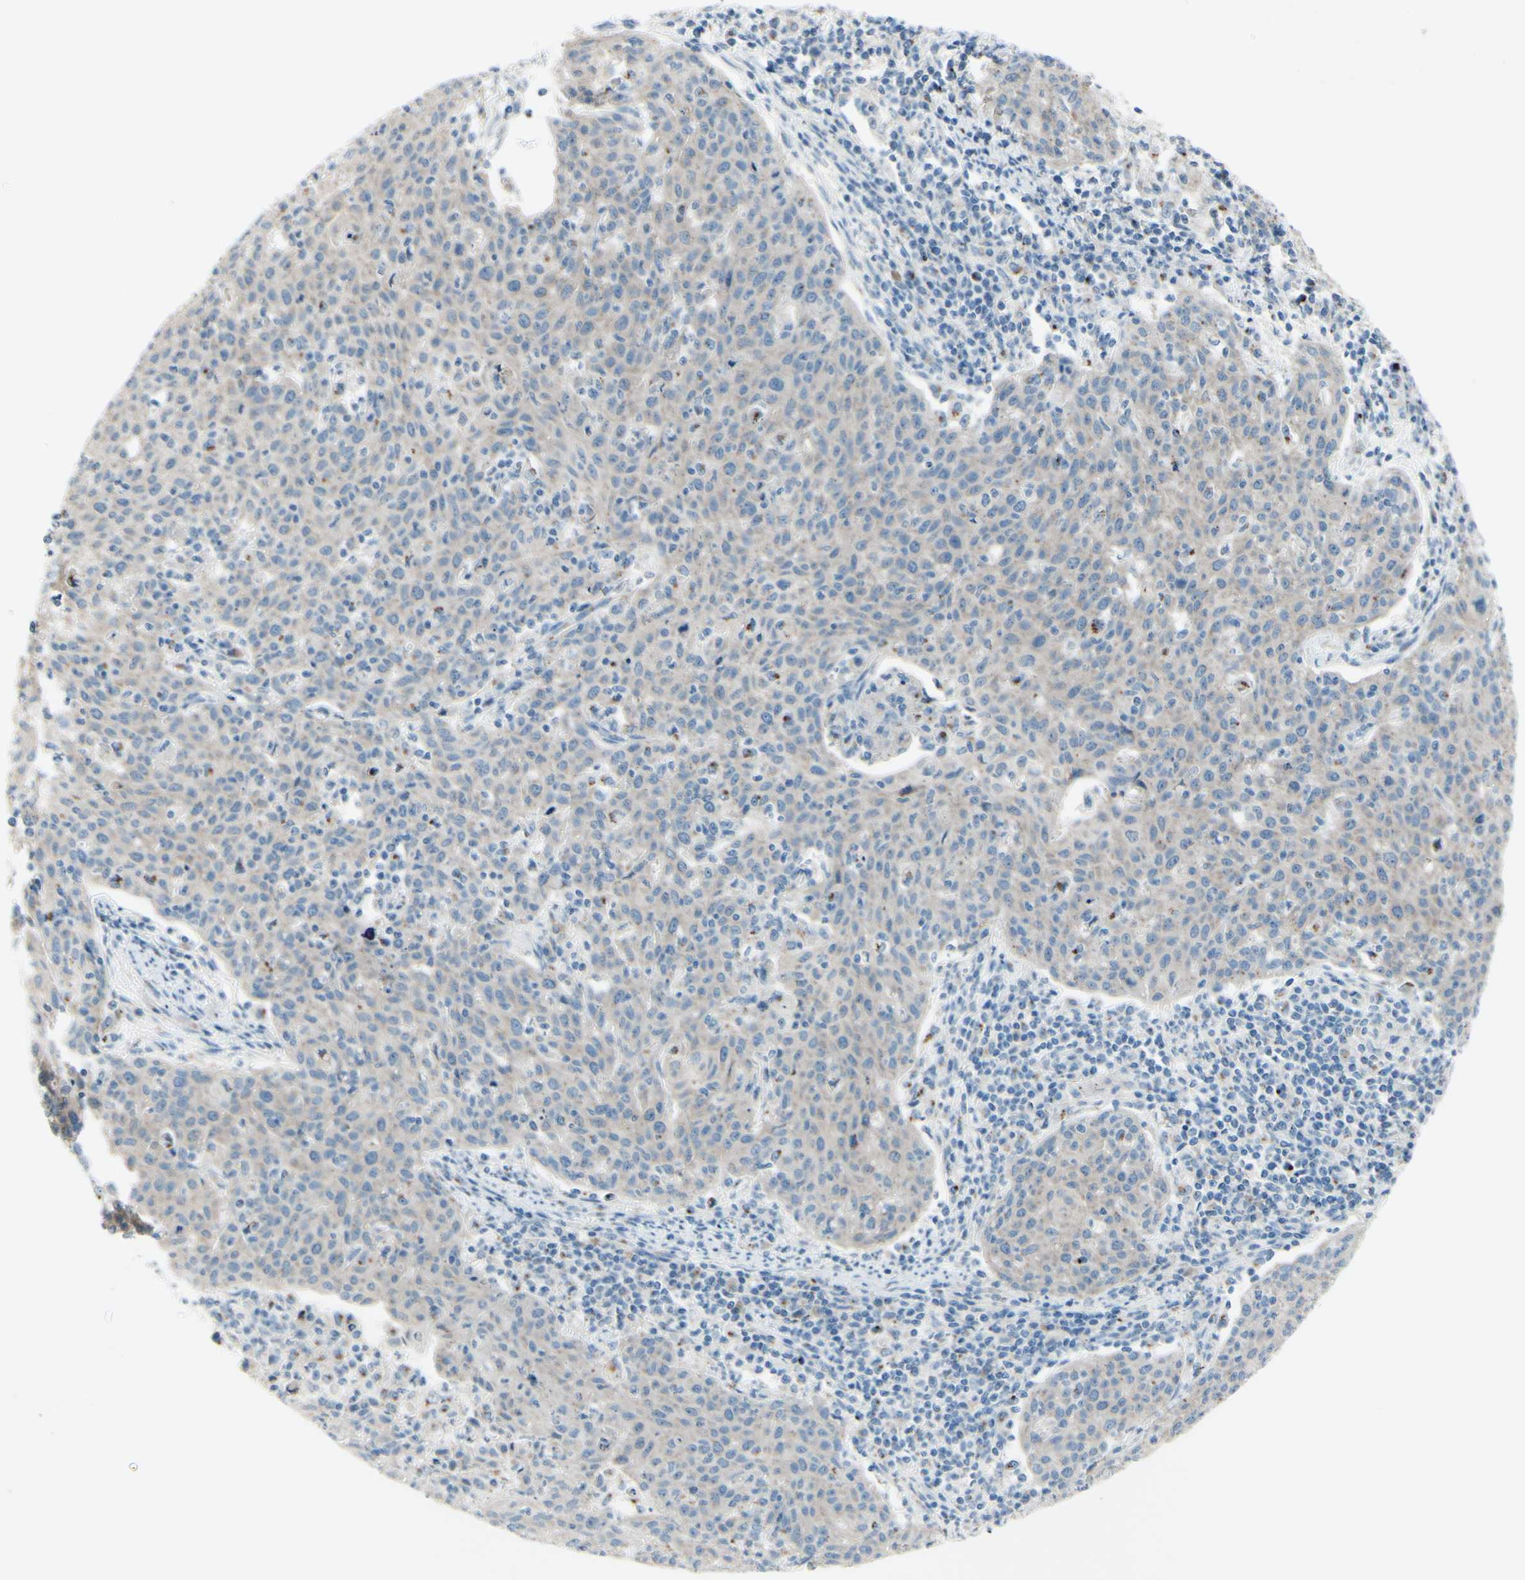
{"staining": {"intensity": "weak", "quantity": "25%-75%", "location": "cytoplasmic/membranous"}, "tissue": "cervical cancer", "cell_type": "Tumor cells", "image_type": "cancer", "snomed": [{"axis": "morphology", "description": "Squamous cell carcinoma, NOS"}, {"axis": "topography", "description": "Cervix"}], "caption": "Immunohistochemistry (DAB) staining of human cervical cancer (squamous cell carcinoma) exhibits weak cytoplasmic/membranous protein expression in approximately 25%-75% of tumor cells.", "gene": "B4GALT1", "patient": {"sex": "female", "age": 38}}